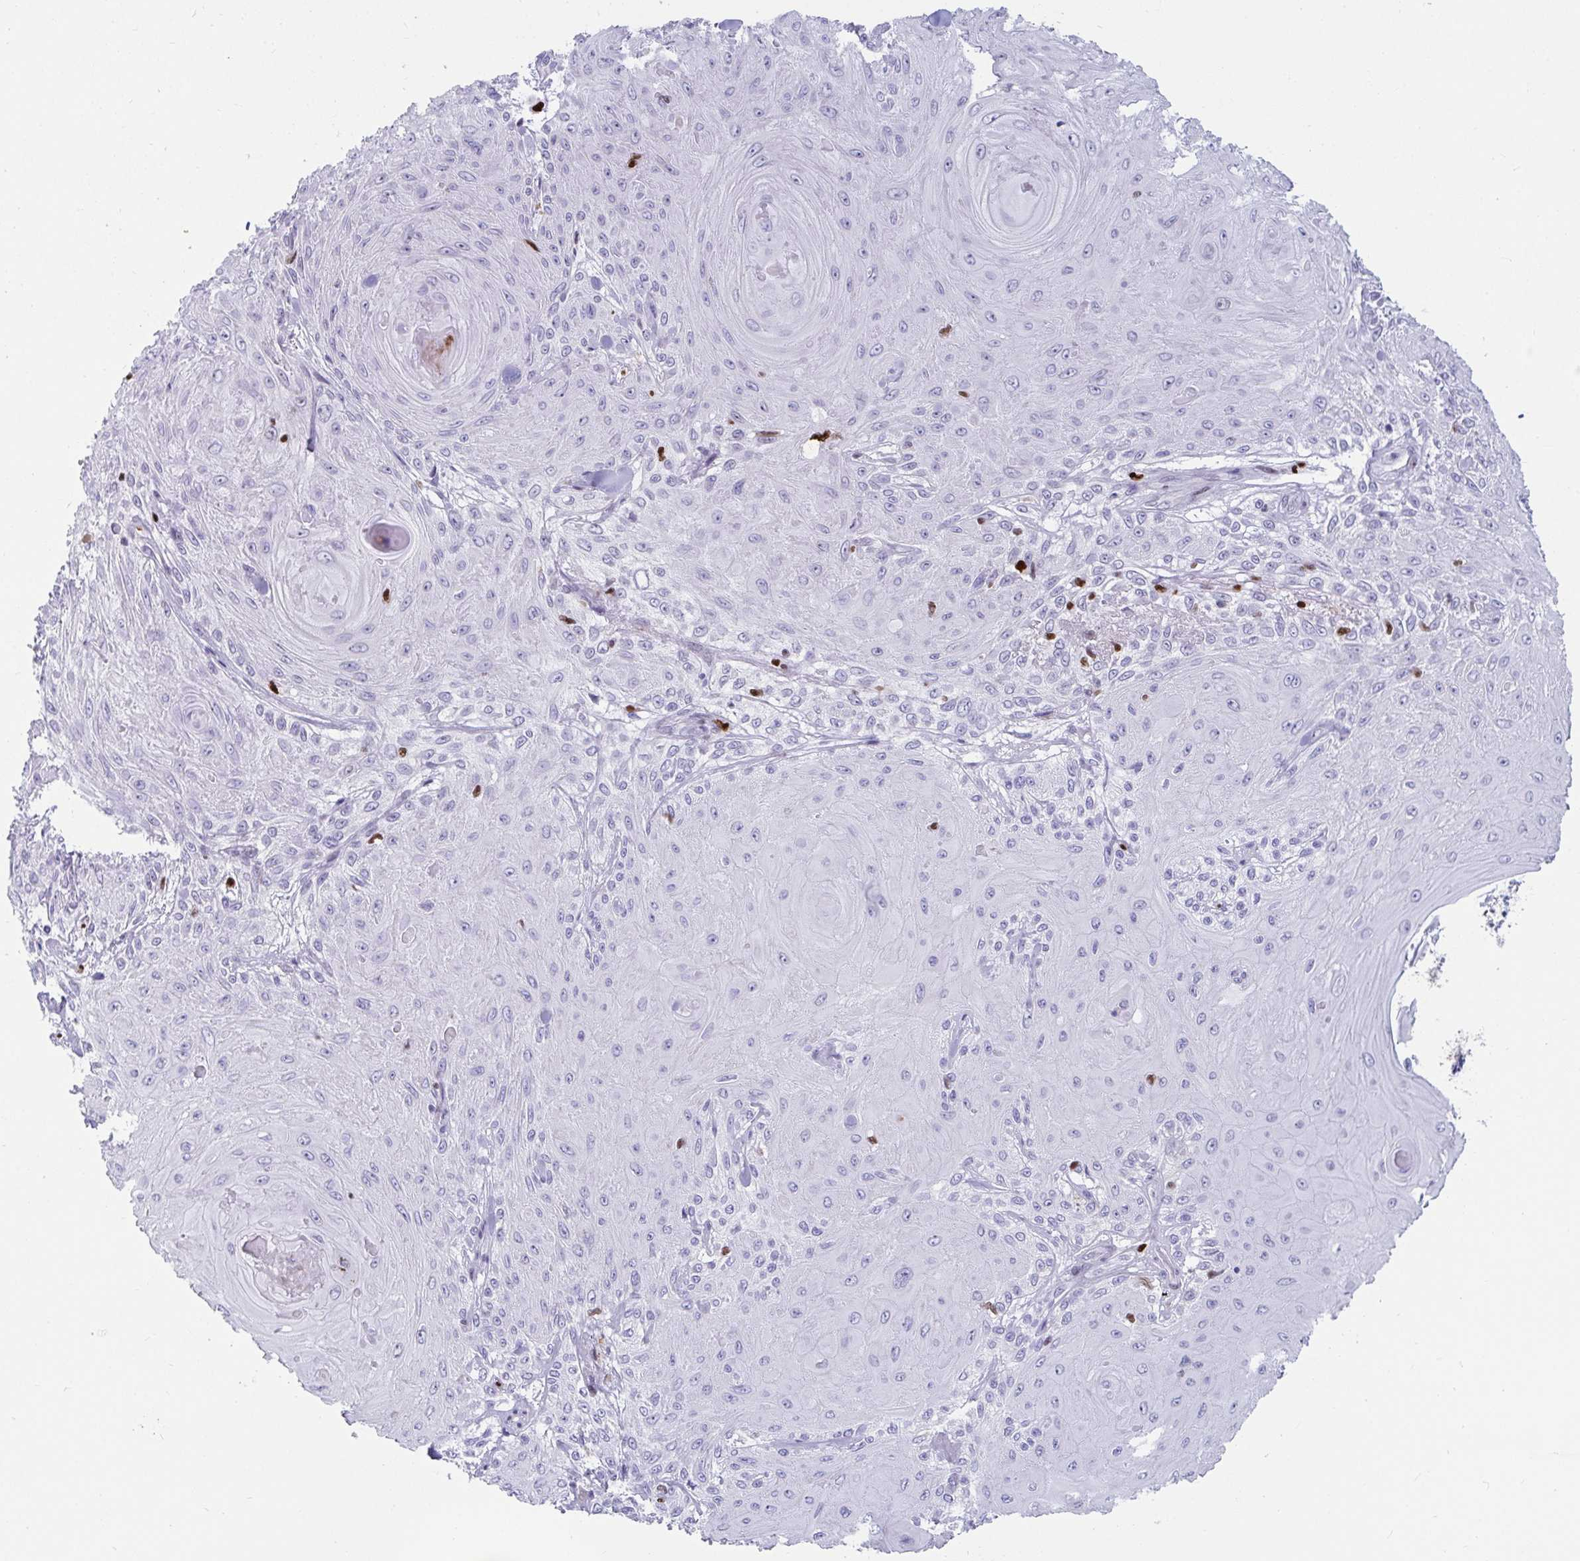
{"staining": {"intensity": "negative", "quantity": "none", "location": "none"}, "tissue": "skin cancer", "cell_type": "Tumor cells", "image_type": "cancer", "snomed": [{"axis": "morphology", "description": "Squamous cell carcinoma, NOS"}, {"axis": "topography", "description": "Skin"}], "caption": "IHC micrograph of human squamous cell carcinoma (skin) stained for a protein (brown), which exhibits no positivity in tumor cells.", "gene": "ZNF586", "patient": {"sex": "male", "age": 88}}